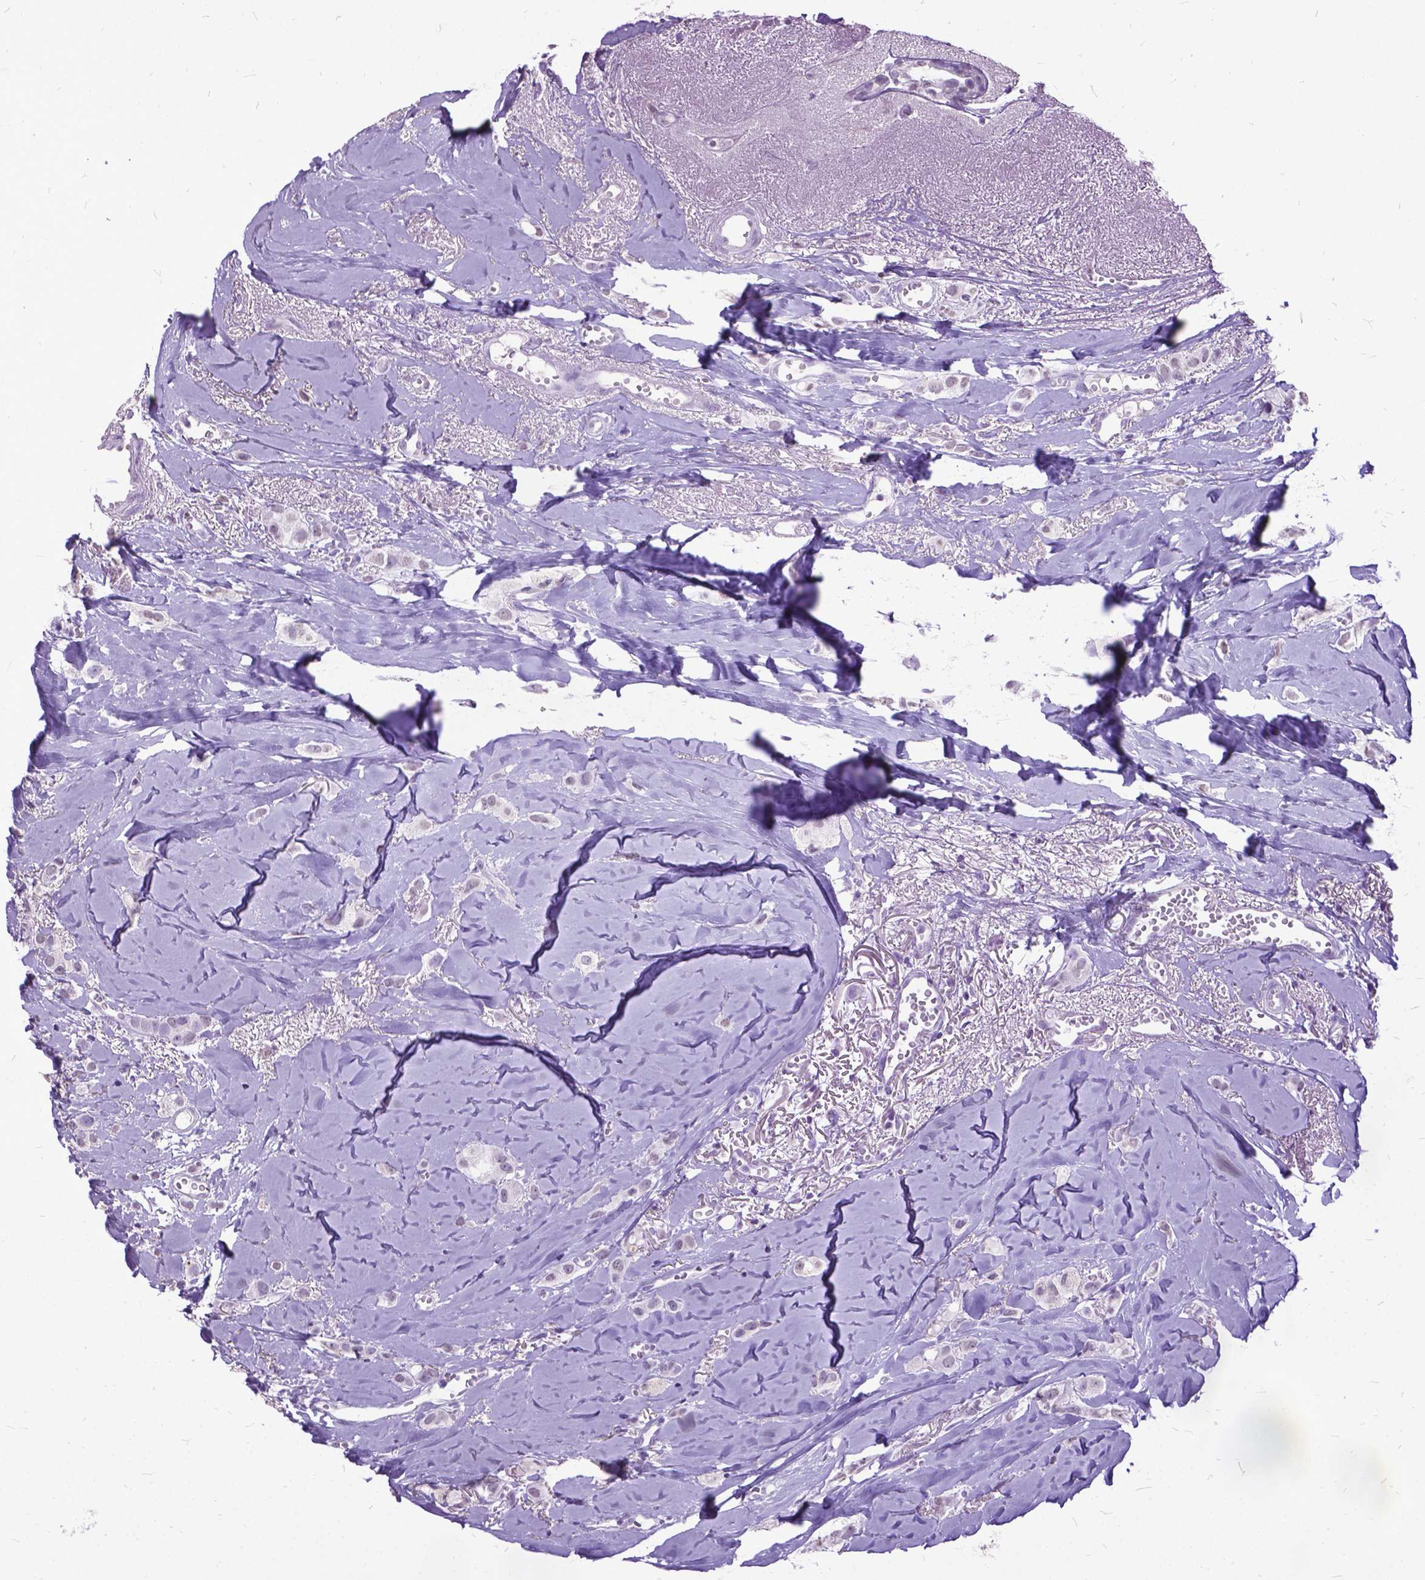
{"staining": {"intensity": "negative", "quantity": "none", "location": "none"}, "tissue": "breast cancer", "cell_type": "Tumor cells", "image_type": "cancer", "snomed": [{"axis": "morphology", "description": "Duct carcinoma"}, {"axis": "topography", "description": "Breast"}], "caption": "The histopathology image exhibits no staining of tumor cells in intraductal carcinoma (breast). (DAB (3,3'-diaminobenzidine) IHC, high magnification).", "gene": "MARCHF10", "patient": {"sex": "female", "age": 85}}